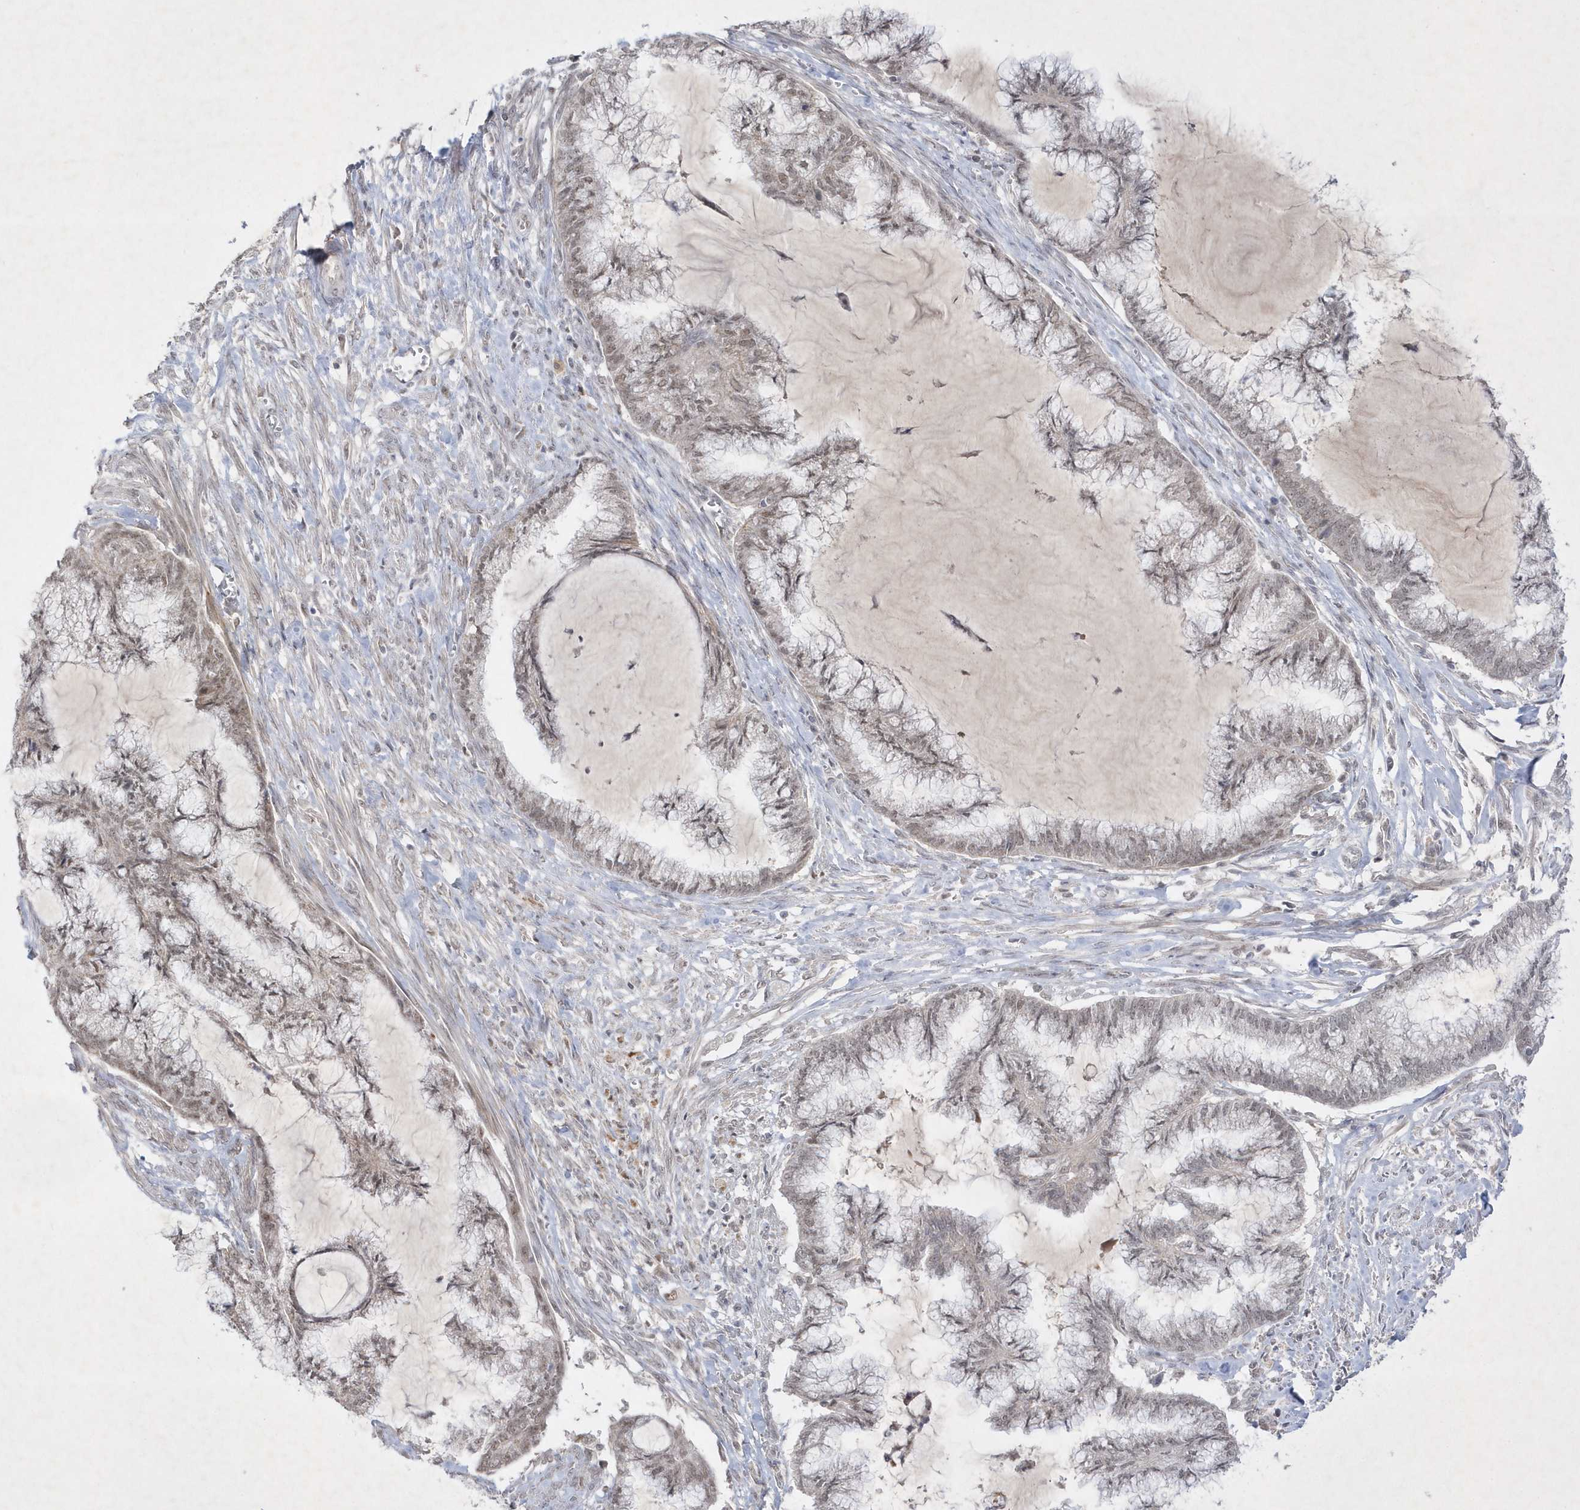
{"staining": {"intensity": "weak", "quantity": "<25%", "location": "nuclear"}, "tissue": "endometrial cancer", "cell_type": "Tumor cells", "image_type": "cancer", "snomed": [{"axis": "morphology", "description": "Adenocarcinoma, NOS"}, {"axis": "topography", "description": "Endometrium"}], "caption": "The image shows no staining of tumor cells in endometrial cancer (adenocarcinoma).", "gene": "CPSF3", "patient": {"sex": "female", "age": 86}}